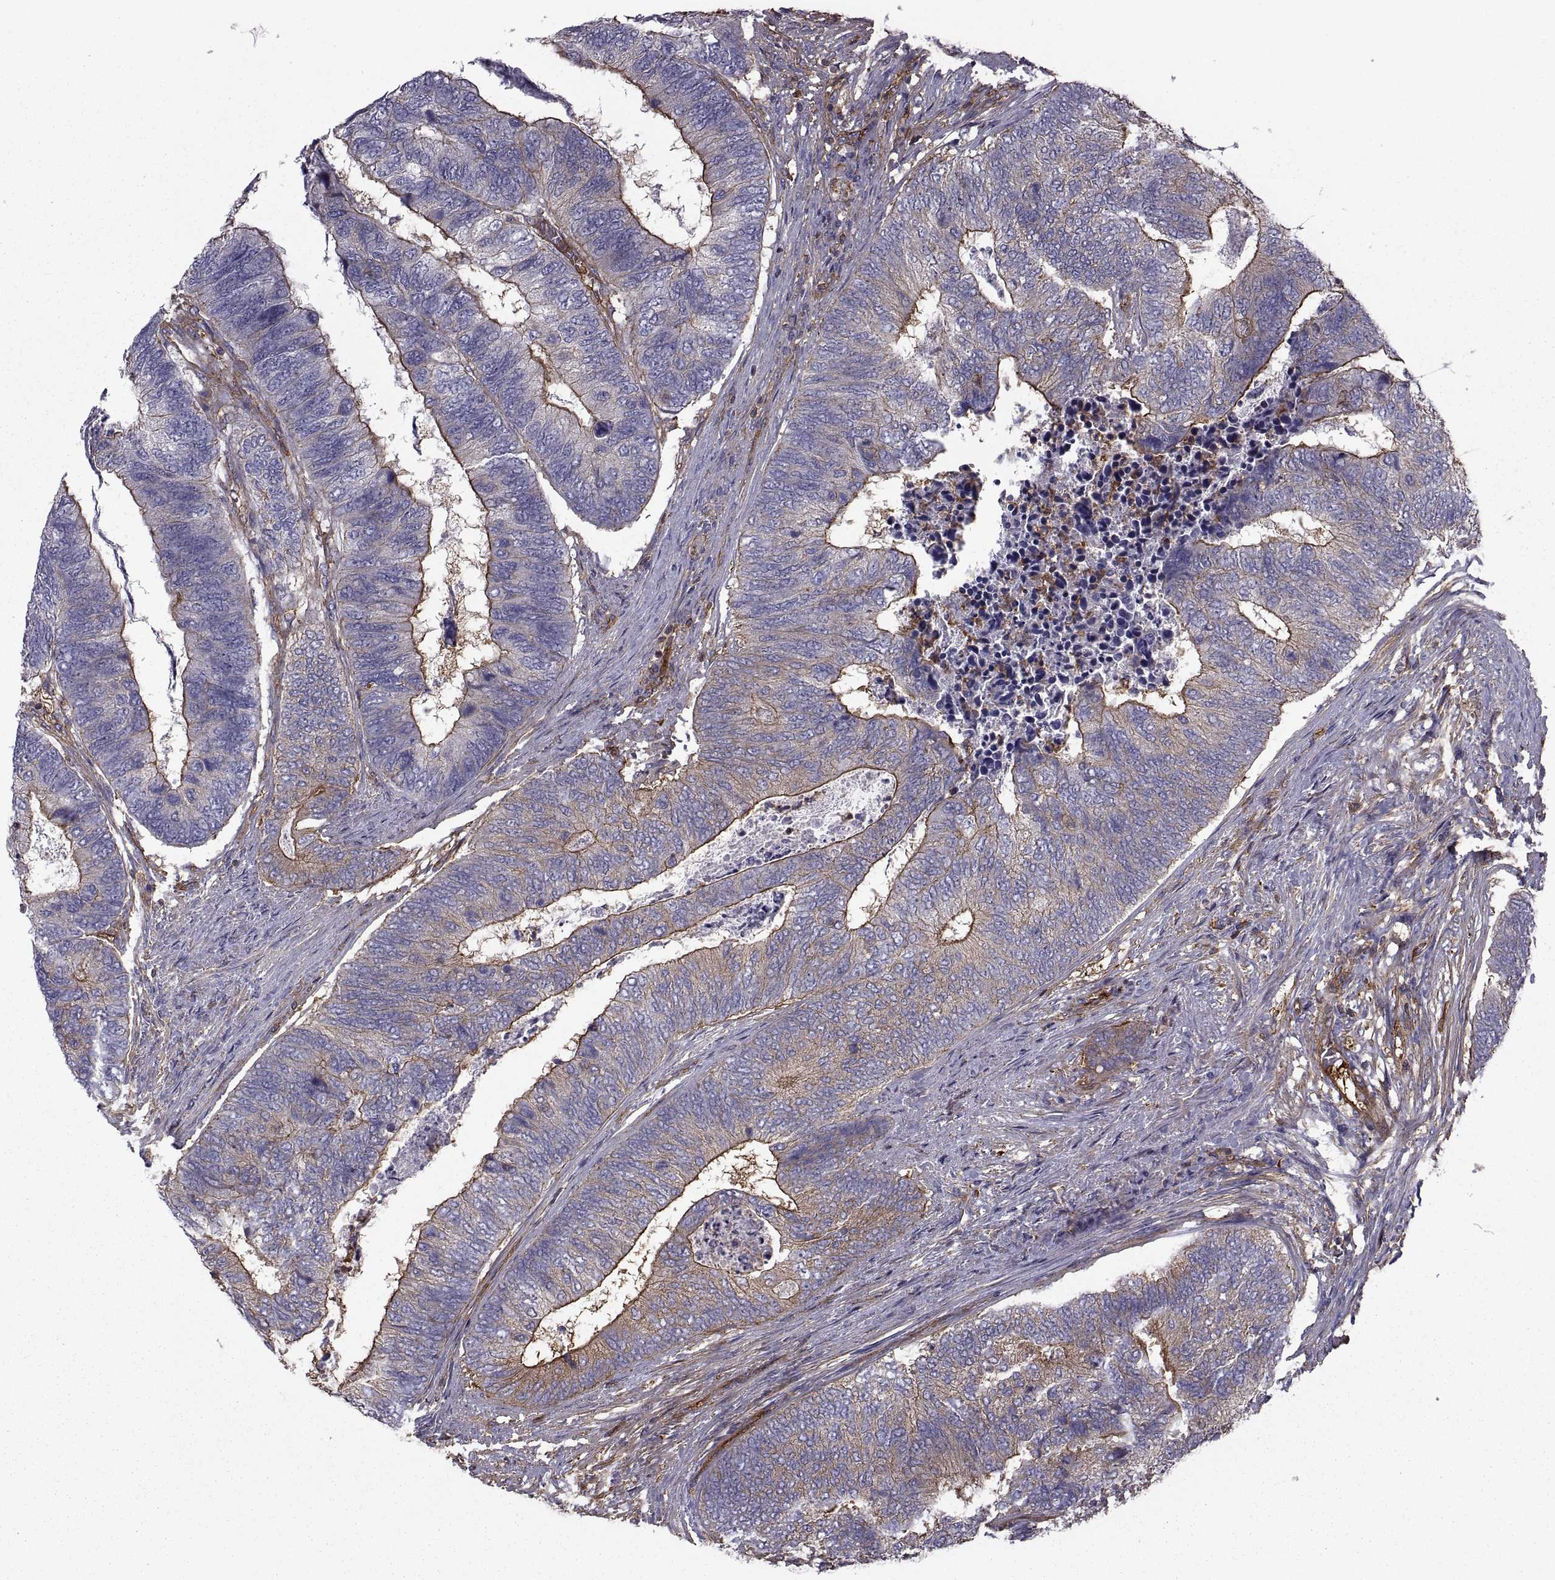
{"staining": {"intensity": "strong", "quantity": "25%-75%", "location": "cytoplasmic/membranous"}, "tissue": "colorectal cancer", "cell_type": "Tumor cells", "image_type": "cancer", "snomed": [{"axis": "morphology", "description": "Adenocarcinoma, NOS"}, {"axis": "topography", "description": "Colon"}], "caption": "Colorectal cancer stained for a protein (brown) exhibits strong cytoplasmic/membranous positive expression in about 25%-75% of tumor cells.", "gene": "MYH9", "patient": {"sex": "female", "age": 67}}